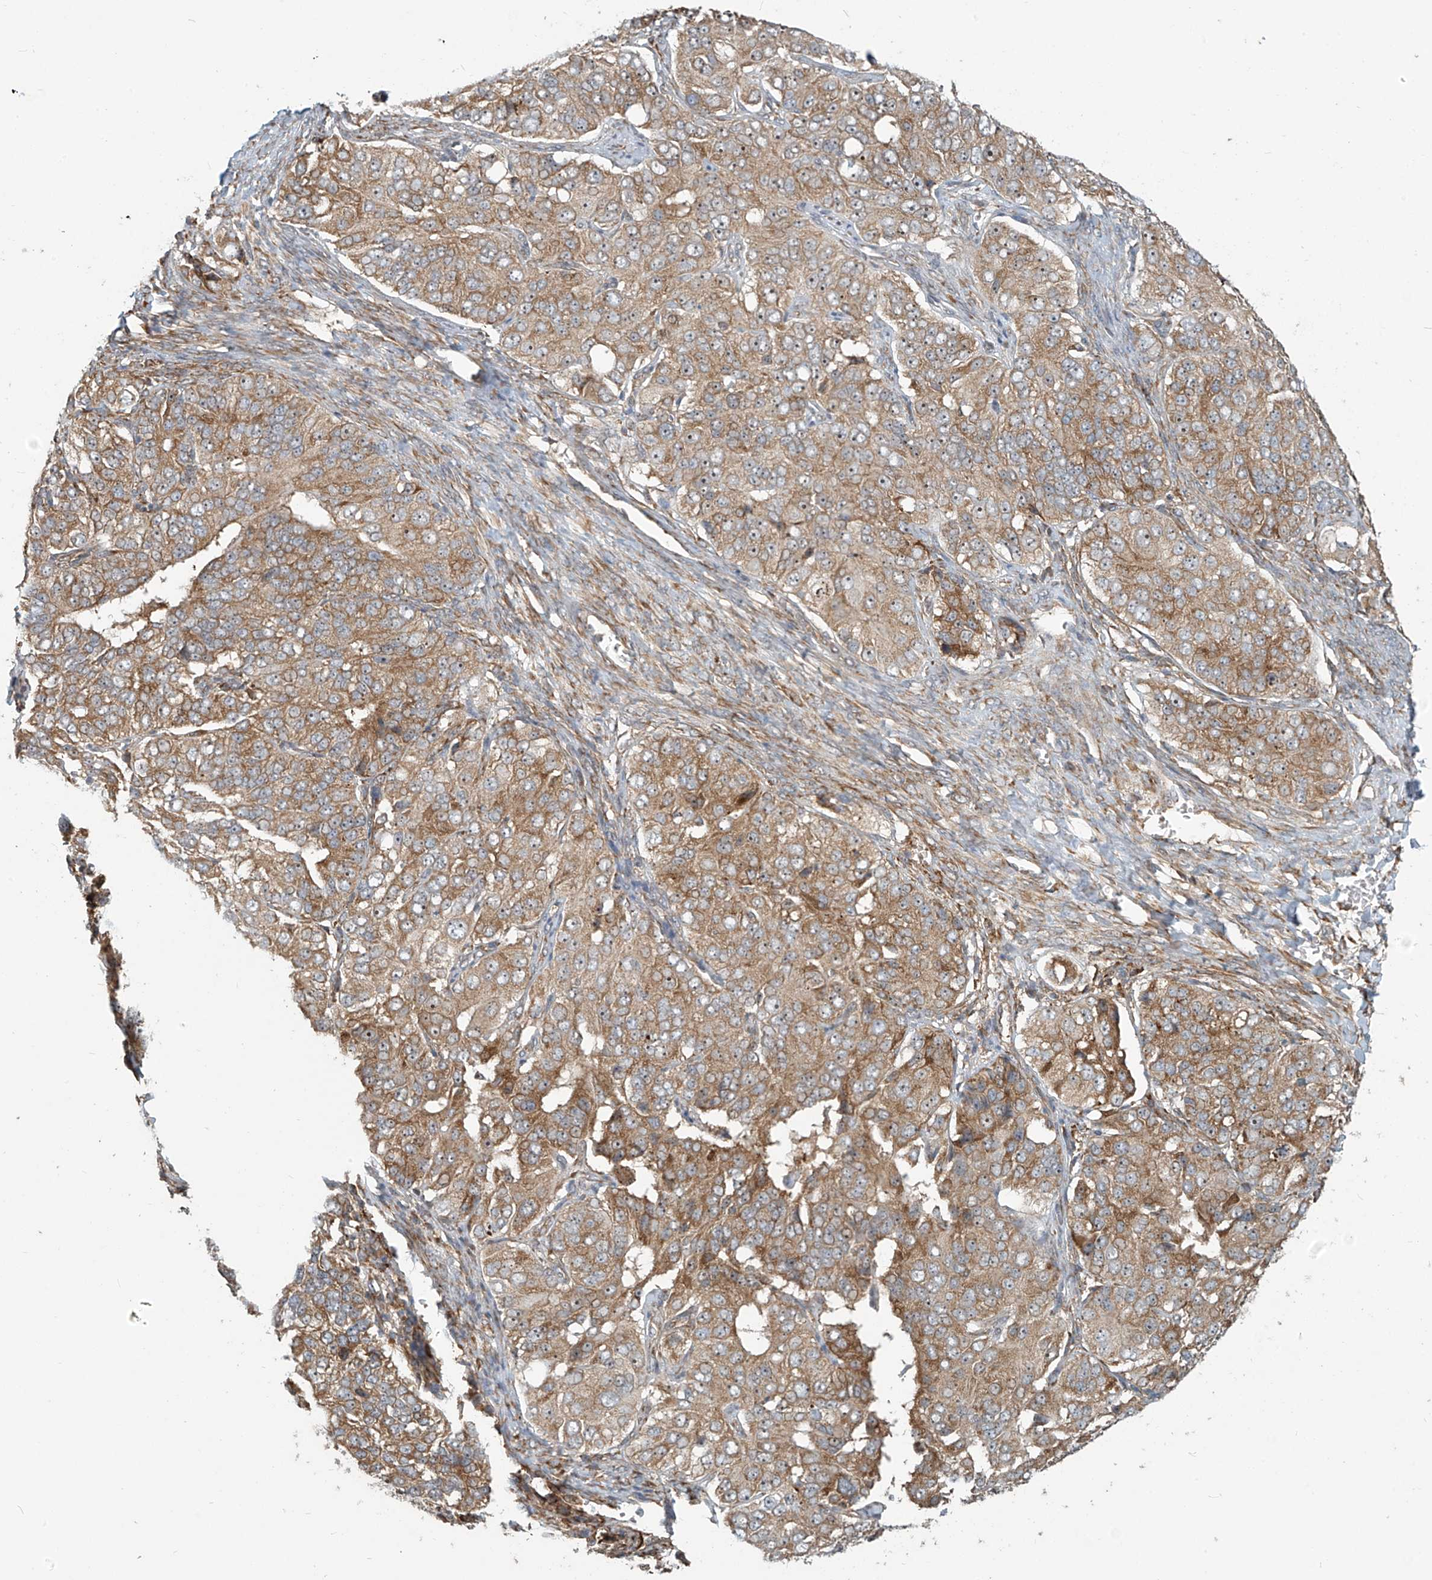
{"staining": {"intensity": "moderate", "quantity": ">75%", "location": "cytoplasmic/membranous,nuclear"}, "tissue": "ovarian cancer", "cell_type": "Tumor cells", "image_type": "cancer", "snomed": [{"axis": "morphology", "description": "Carcinoma, endometroid"}, {"axis": "topography", "description": "Ovary"}], "caption": "Ovarian endometroid carcinoma stained with DAB (3,3'-diaminobenzidine) IHC reveals medium levels of moderate cytoplasmic/membranous and nuclear positivity in about >75% of tumor cells.", "gene": "KATNIP", "patient": {"sex": "female", "age": 51}}